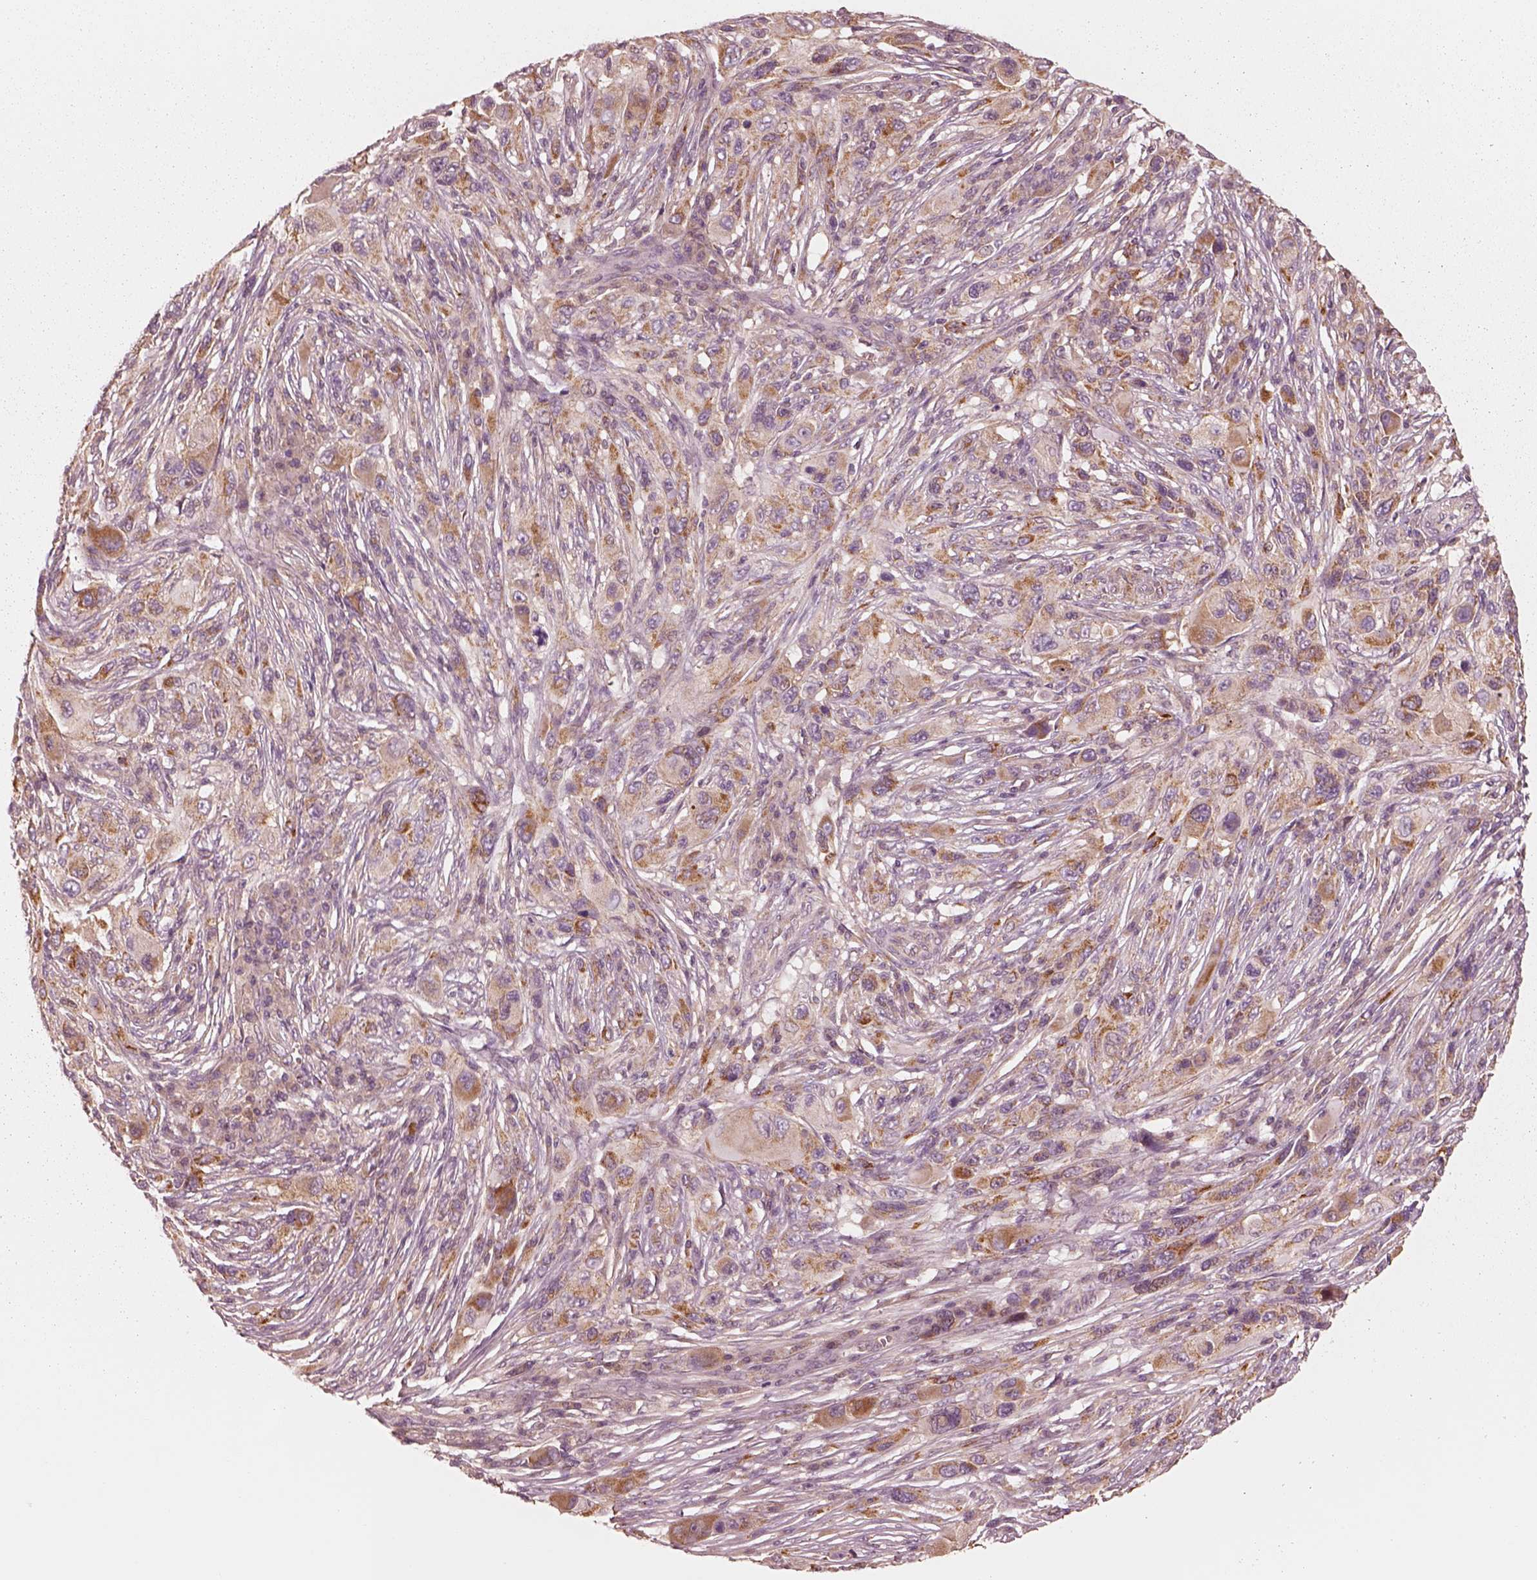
{"staining": {"intensity": "moderate", "quantity": ">75%", "location": "cytoplasmic/membranous"}, "tissue": "melanoma", "cell_type": "Tumor cells", "image_type": "cancer", "snomed": [{"axis": "morphology", "description": "Malignant melanoma, NOS"}, {"axis": "topography", "description": "Skin"}], "caption": "Immunohistochemical staining of human malignant melanoma exhibits moderate cytoplasmic/membranous protein expression in approximately >75% of tumor cells.", "gene": "CNOT2", "patient": {"sex": "male", "age": 53}}